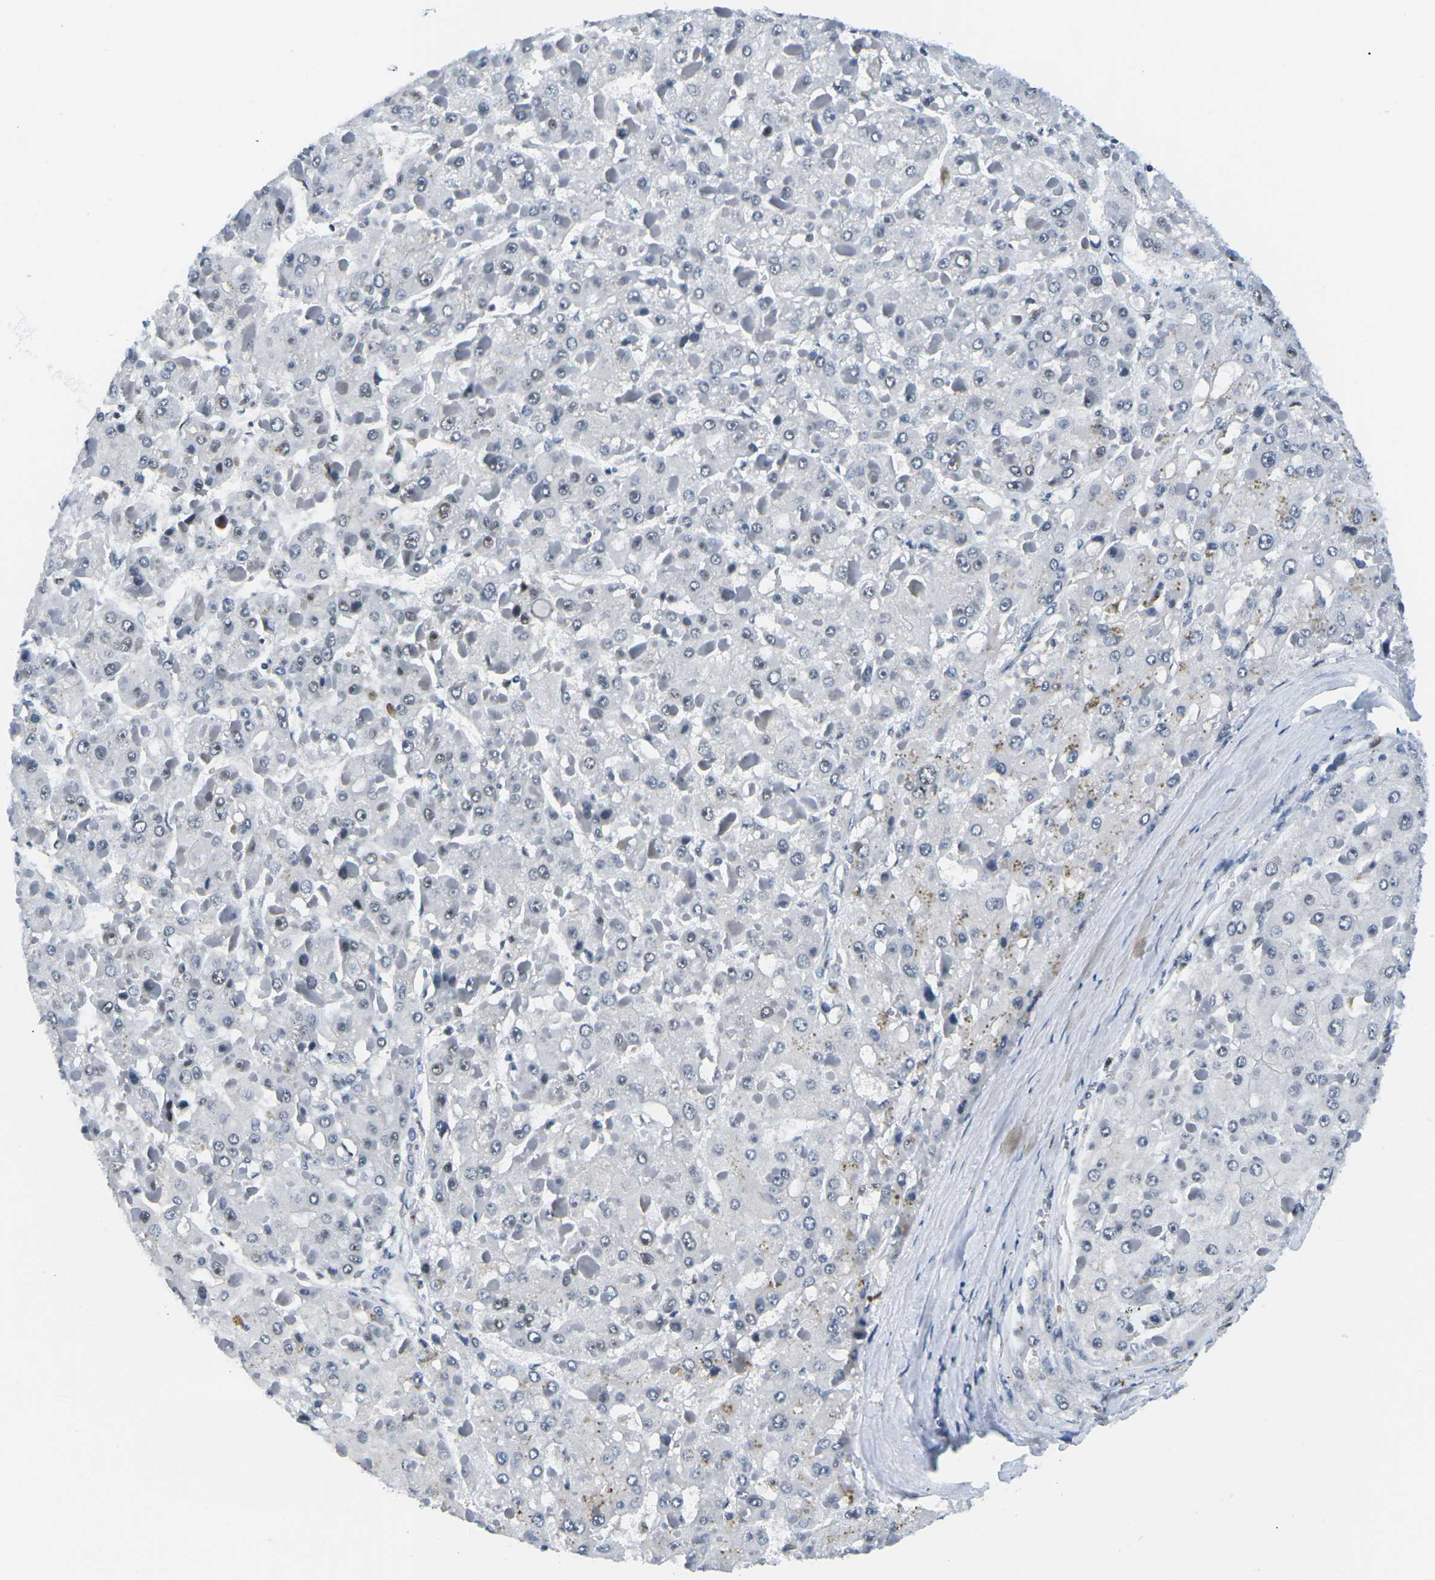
{"staining": {"intensity": "negative", "quantity": "none", "location": "none"}, "tissue": "liver cancer", "cell_type": "Tumor cells", "image_type": "cancer", "snomed": [{"axis": "morphology", "description": "Carcinoma, Hepatocellular, NOS"}, {"axis": "topography", "description": "Liver"}], "caption": "High power microscopy image of an immunohistochemistry (IHC) histopathology image of liver hepatocellular carcinoma, revealing no significant staining in tumor cells. The staining was performed using DAB (3,3'-diaminobenzidine) to visualize the protein expression in brown, while the nuclei were stained in blue with hematoxylin (Magnification: 20x).", "gene": "PRPF8", "patient": {"sex": "female", "age": 73}}